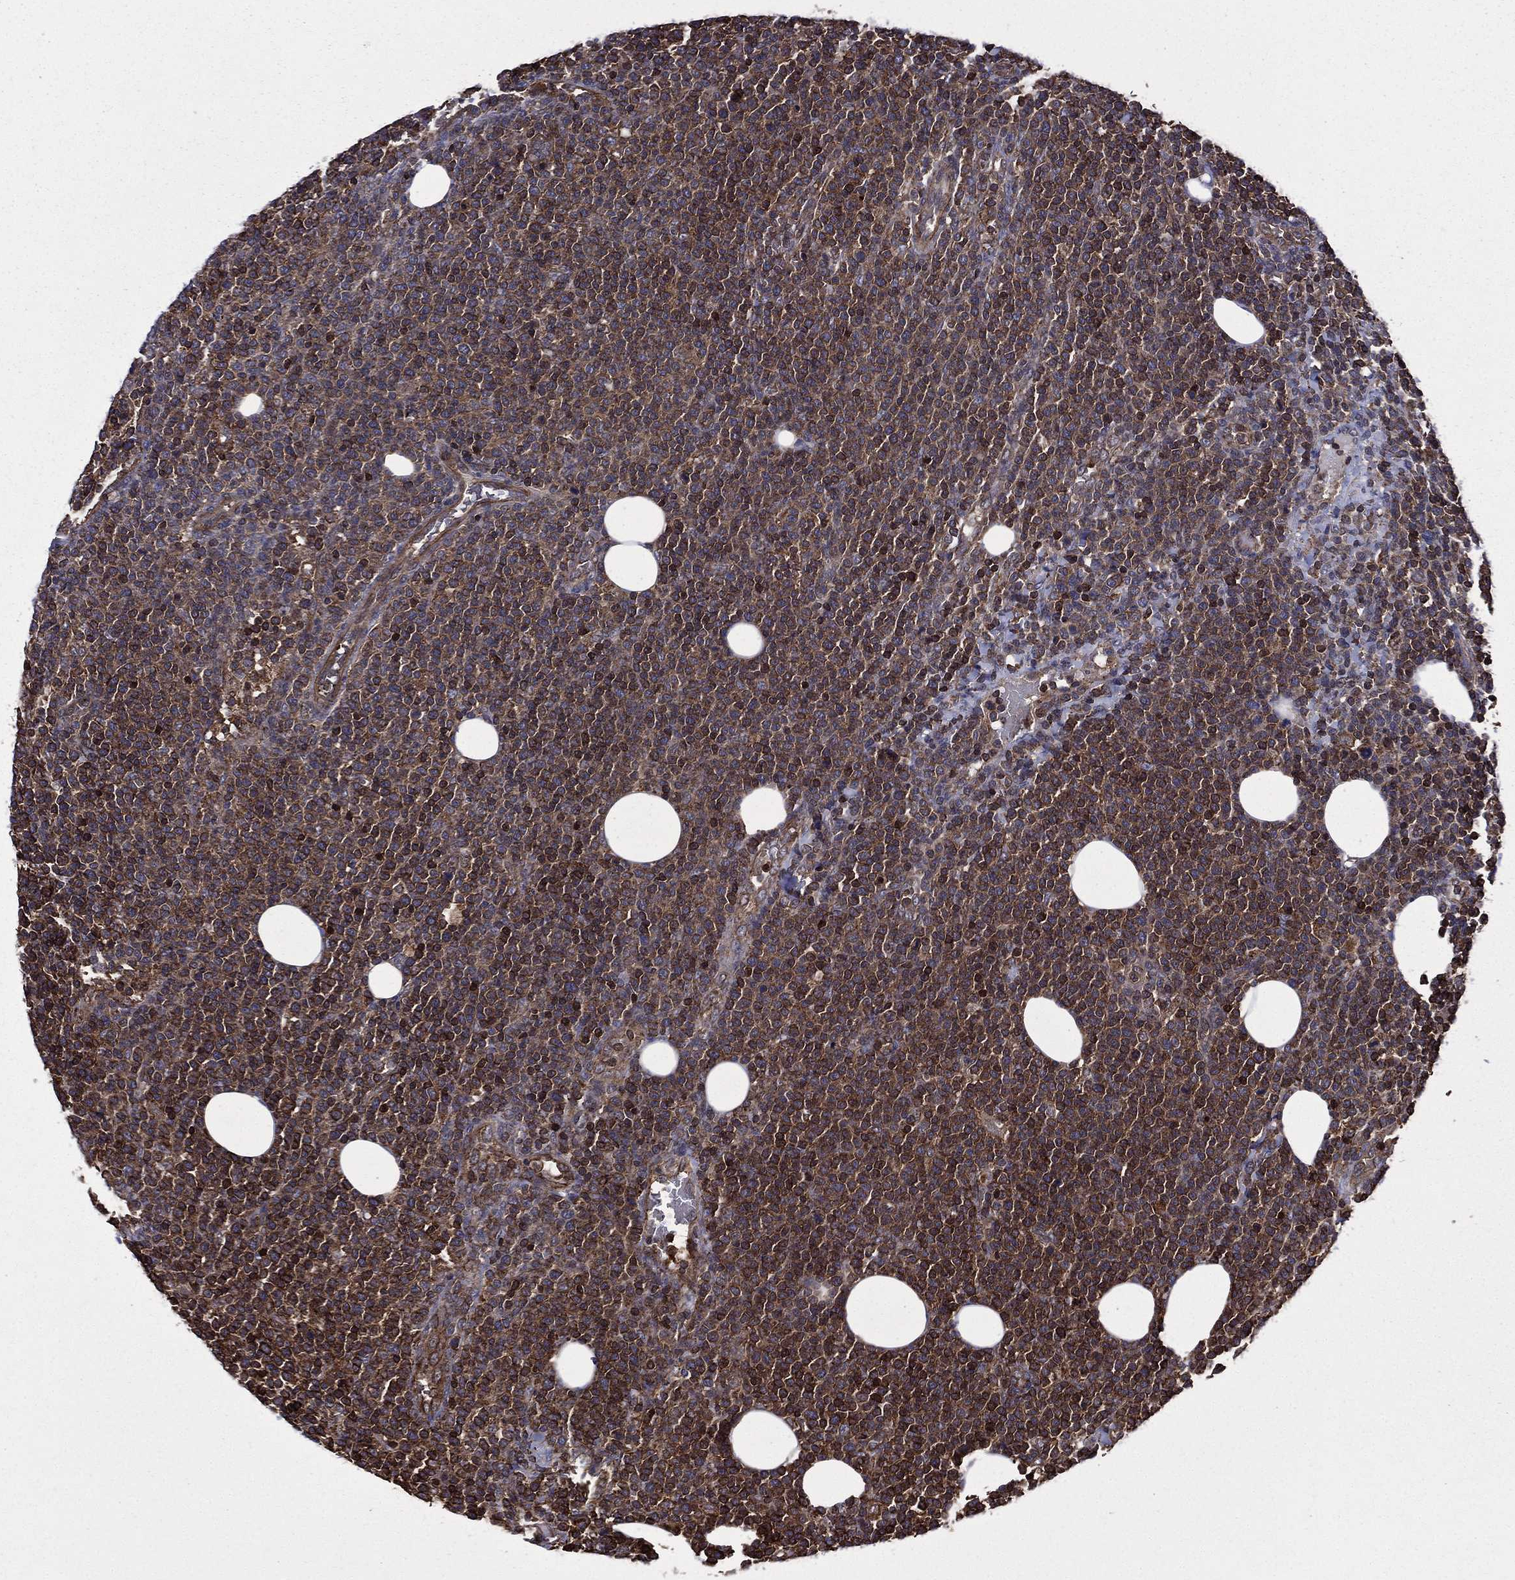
{"staining": {"intensity": "moderate", "quantity": "25%-75%", "location": "cytoplasmic/membranous,nuclear"}, "tissue": "lymphoma", "cell_type": "Tumor cells", "image_type": "cancer", "snomed": [{"axis": "morphology", "description": "Malignant lymphoma, non-Hodgkin's type, High grade"}, {"axis": "topography", "description": "Lymph node"}], "caption": "This is a micrograph of IHC staining of malignant lymphoma, non-Hodgkin's type (high-grade), which shows moderate expression in the cytoplasmic/membranous and nuclear of tumor cells.", "gene": "PLPP3", "patient": {"sex": "male", "age": 61}}